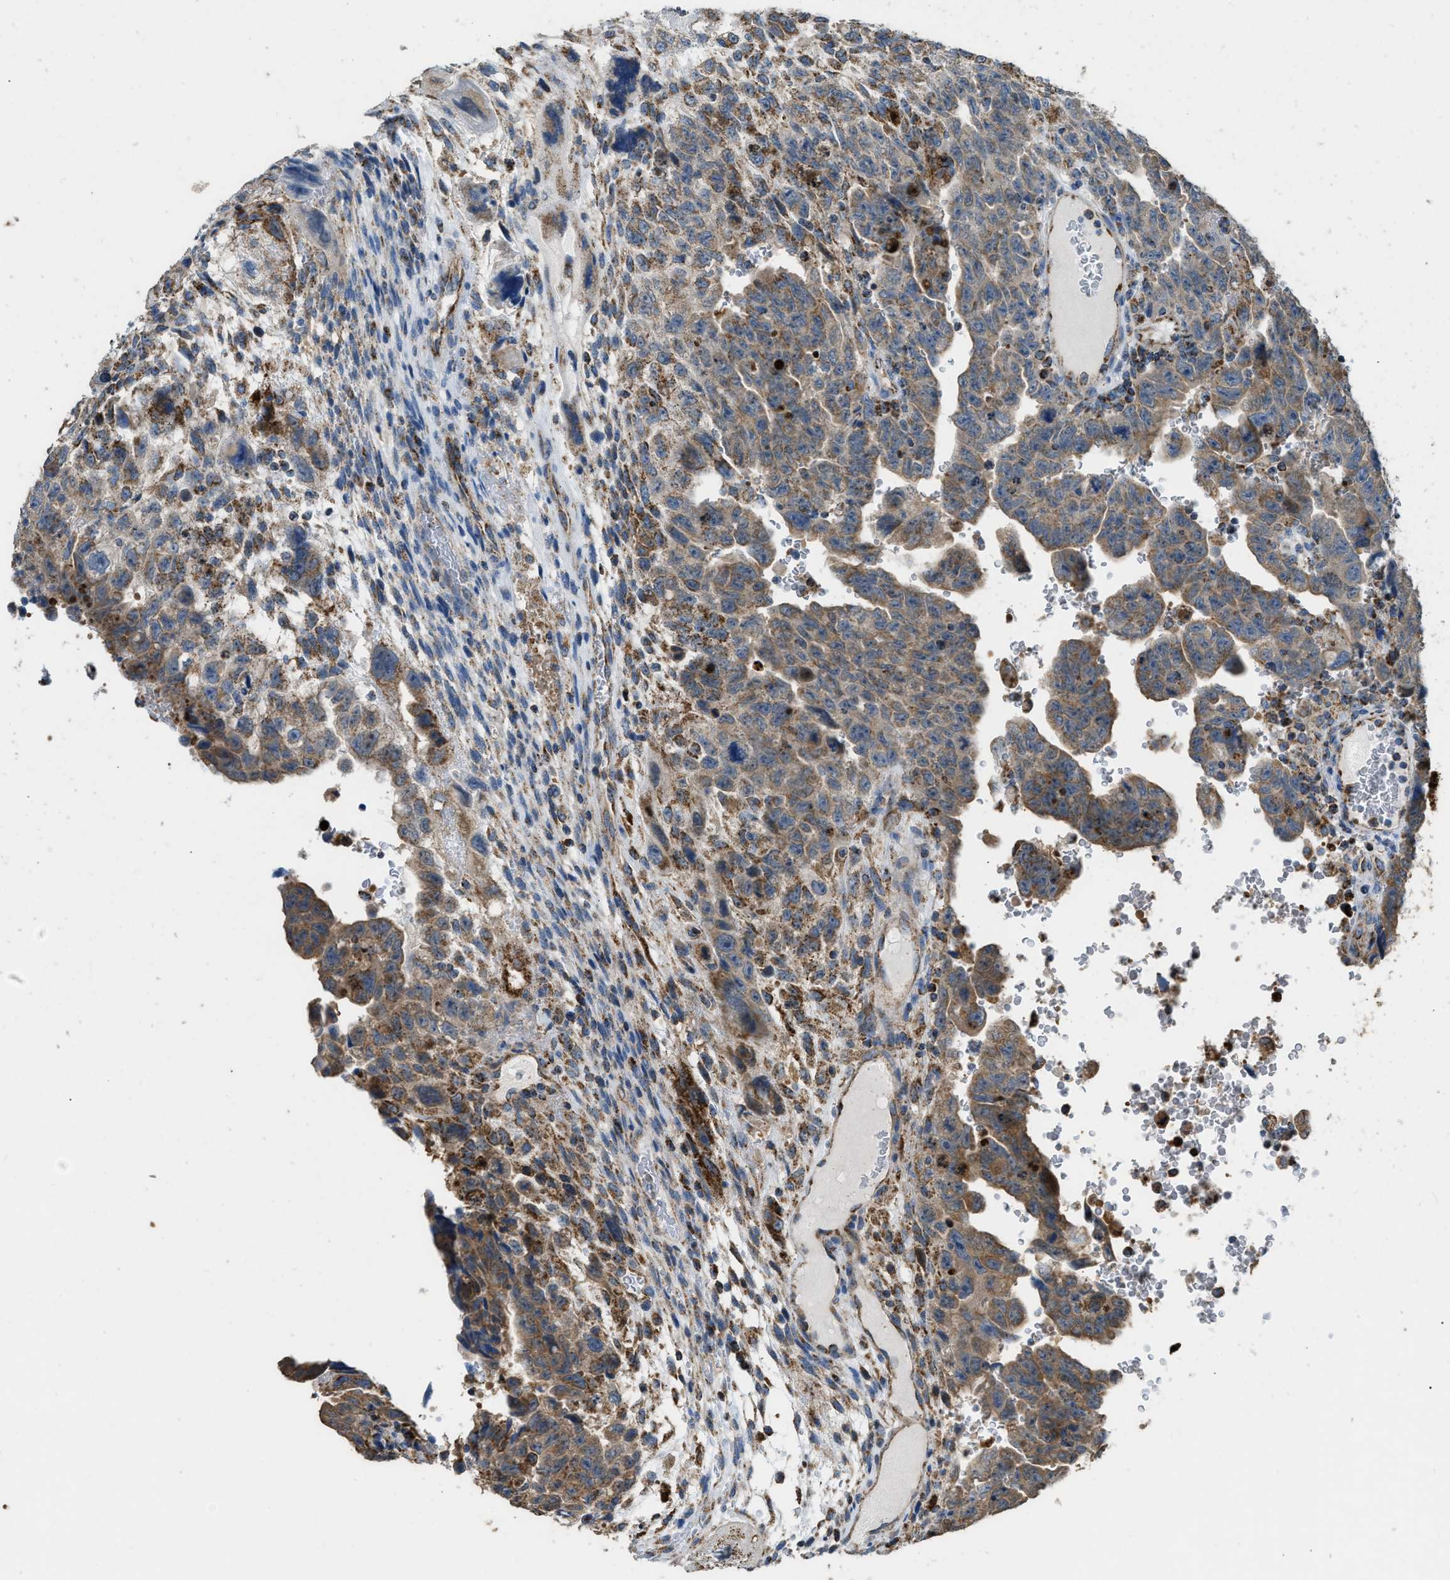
{"staining": {"intensity": "moderate", "quantity": "25%-75%", "location": "cytoplasmic/membranous"}, "tissue": "testis cancer", "cell_type": "Tumor cells", "image_type": "cancer", "snomed": [{"axis": "morphology", "description": "Carcinoma, Embryonal, NOS"}, {"axis": "topography", "description": "Testis"}], "caption": "About 25%-75% of tumor cells in human testis cancer show moderate cytoplasmic/membranous protein positivity as visualized by brown immunohistochemical staining.", "gene": "ETFB", "patient": {"sex": "male", "age": 28}}